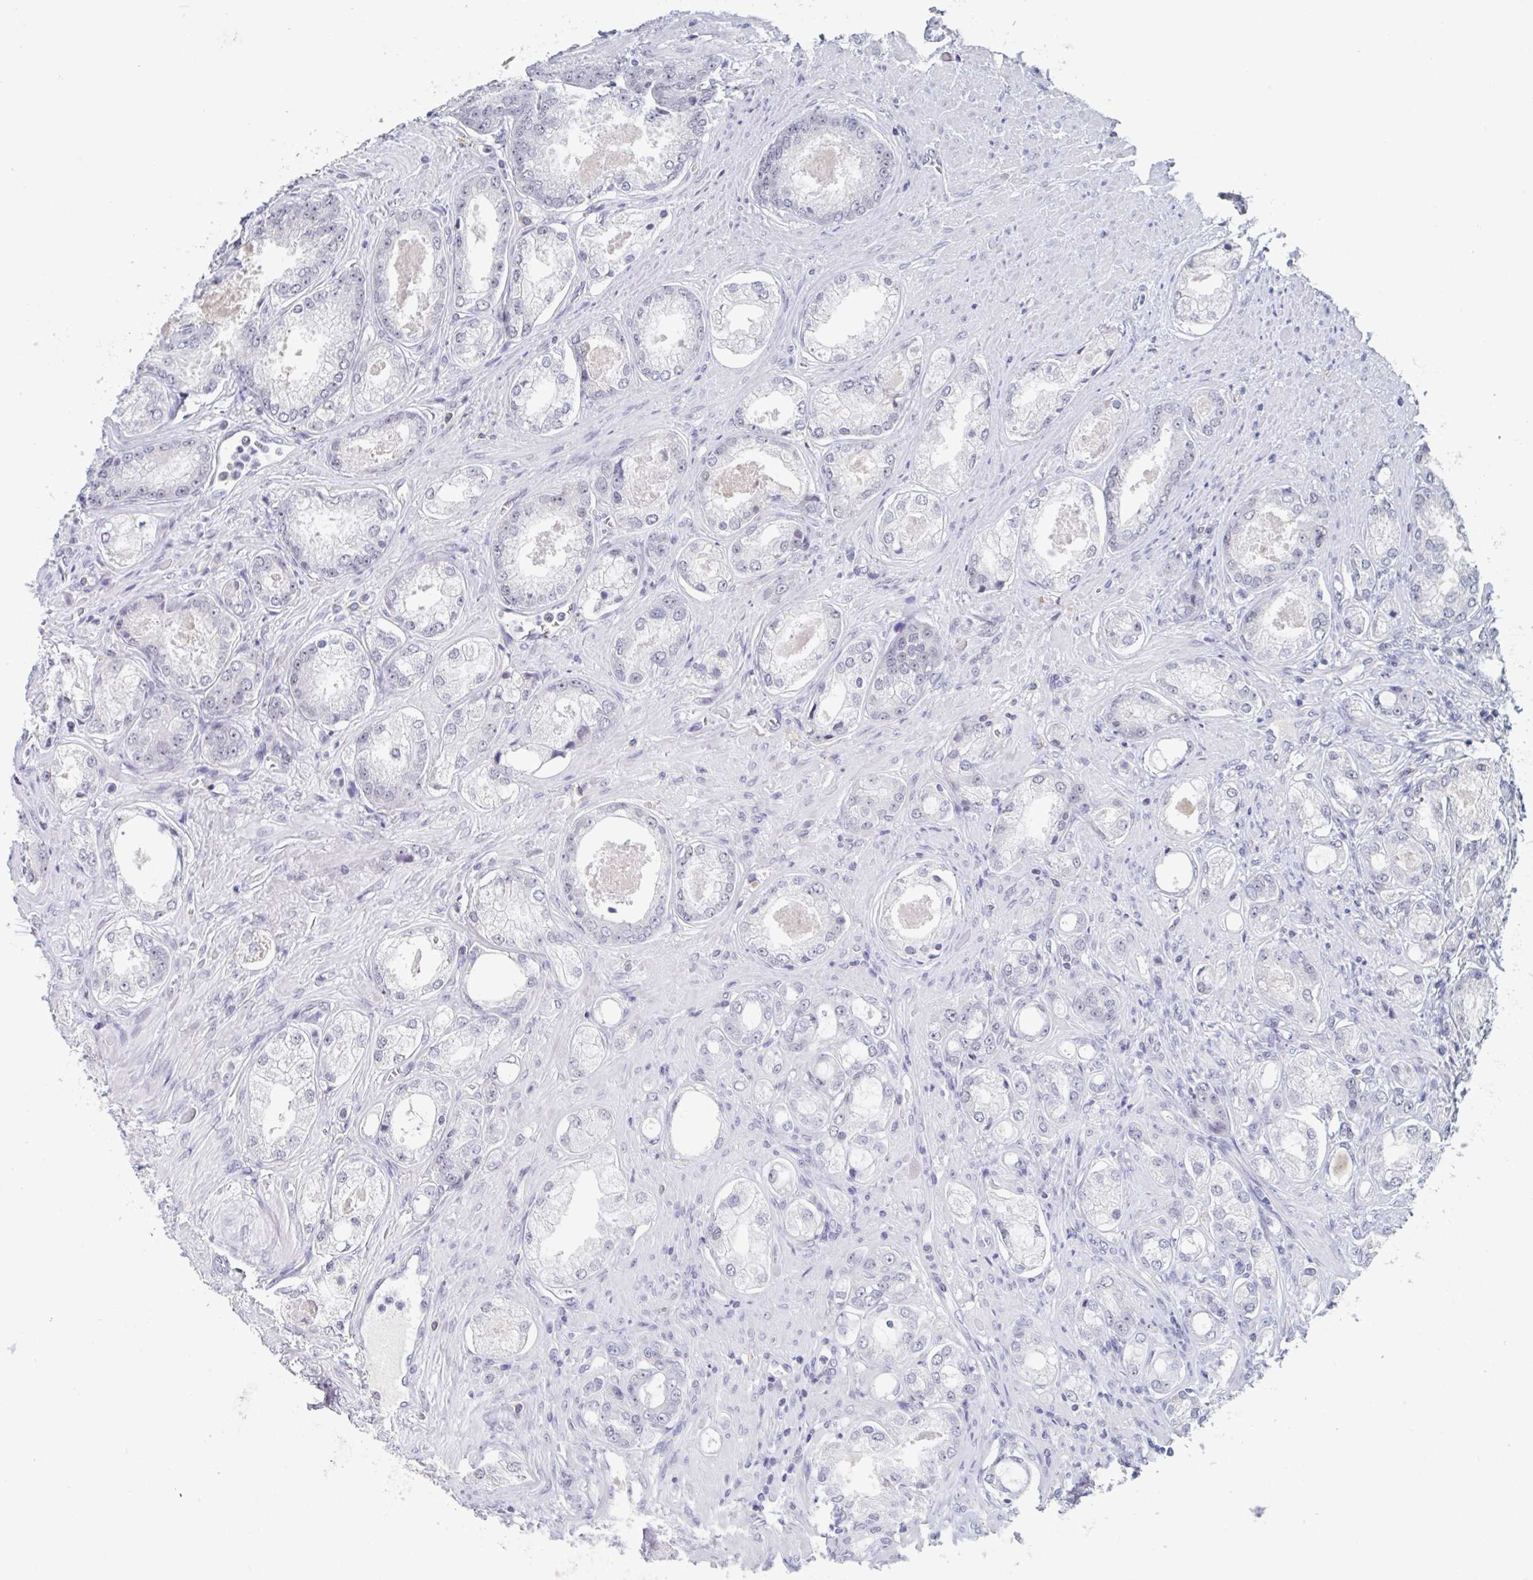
{"staining": {"intensity": "negative", "quantity": "none", "location": "none"}, "tissue": "prostate cancer", "cell_type": "Tumor cells", "image_type": "cancer", "snomed": [{"axis": "morphology", "description": "Adenocarcinoma, Low grade"}, {"axis": "topography", "description": "Prostate"}], "caption": "A photomicrograph of prostate cancer stained for a protein displays no brown staining in tumor cells.", "gene": "KDM4D", "patient": {"sex": "male", "age": 68}}